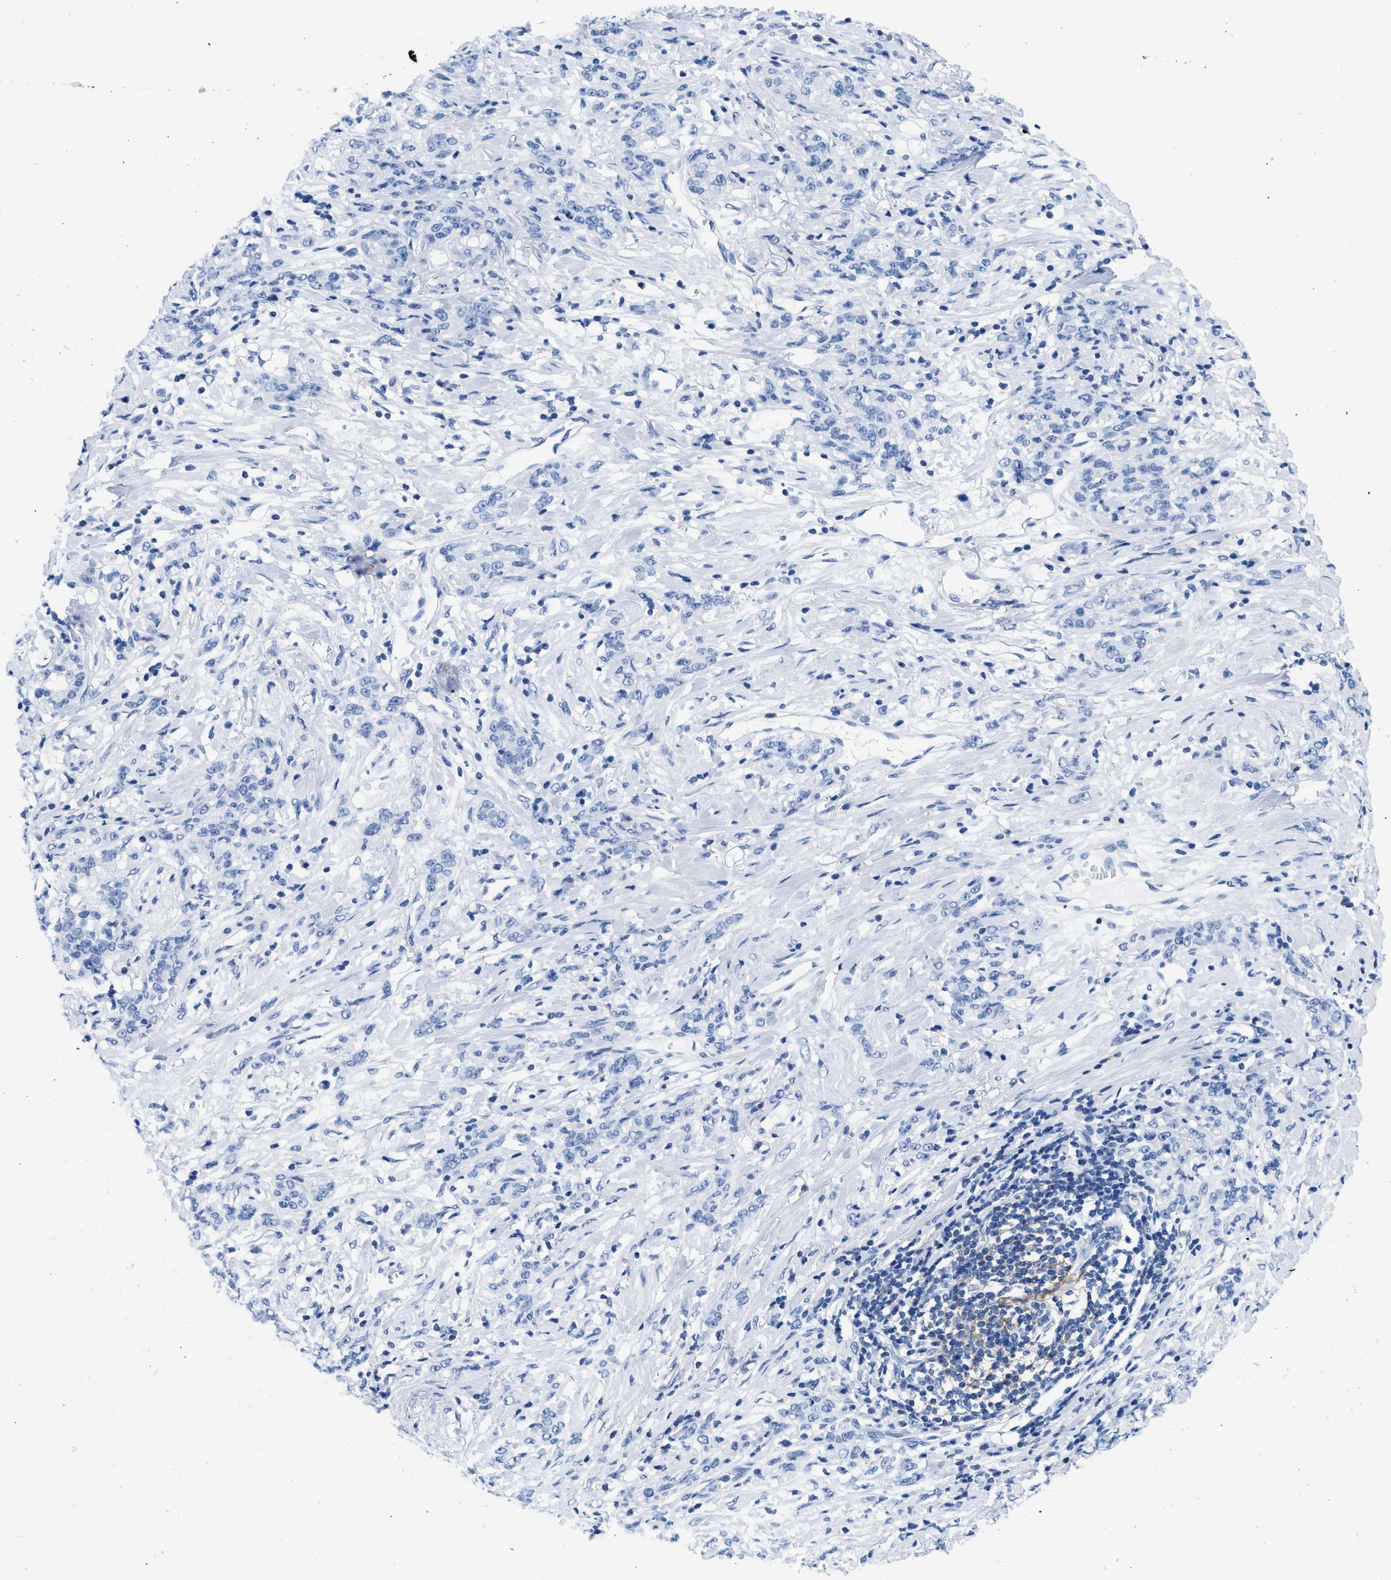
{"staining": {"intensity": "negative", "quantity": "none", "location": "none"}, "tissue": "stomach cancer", "cell_type": "Tumor cells", "image_type": "cancer", "snomed": [{"axis": "morphology", "description": "Adenocarcinoma, NOS"}, {"axis": "topography", "description": "Stomach, lower"}], "caption": "Stomach cancer (adenocarcinoma) was stained to show a protein in brown. There is no significant positivity in tumor cells. The staining is performed using DAB (3,3'-diaminobenzidine) brown chromogen with nuclei counter-stained in using hematoxylin.", "gene": "CR1", "patient": {"sex": "male", "age": 88}}